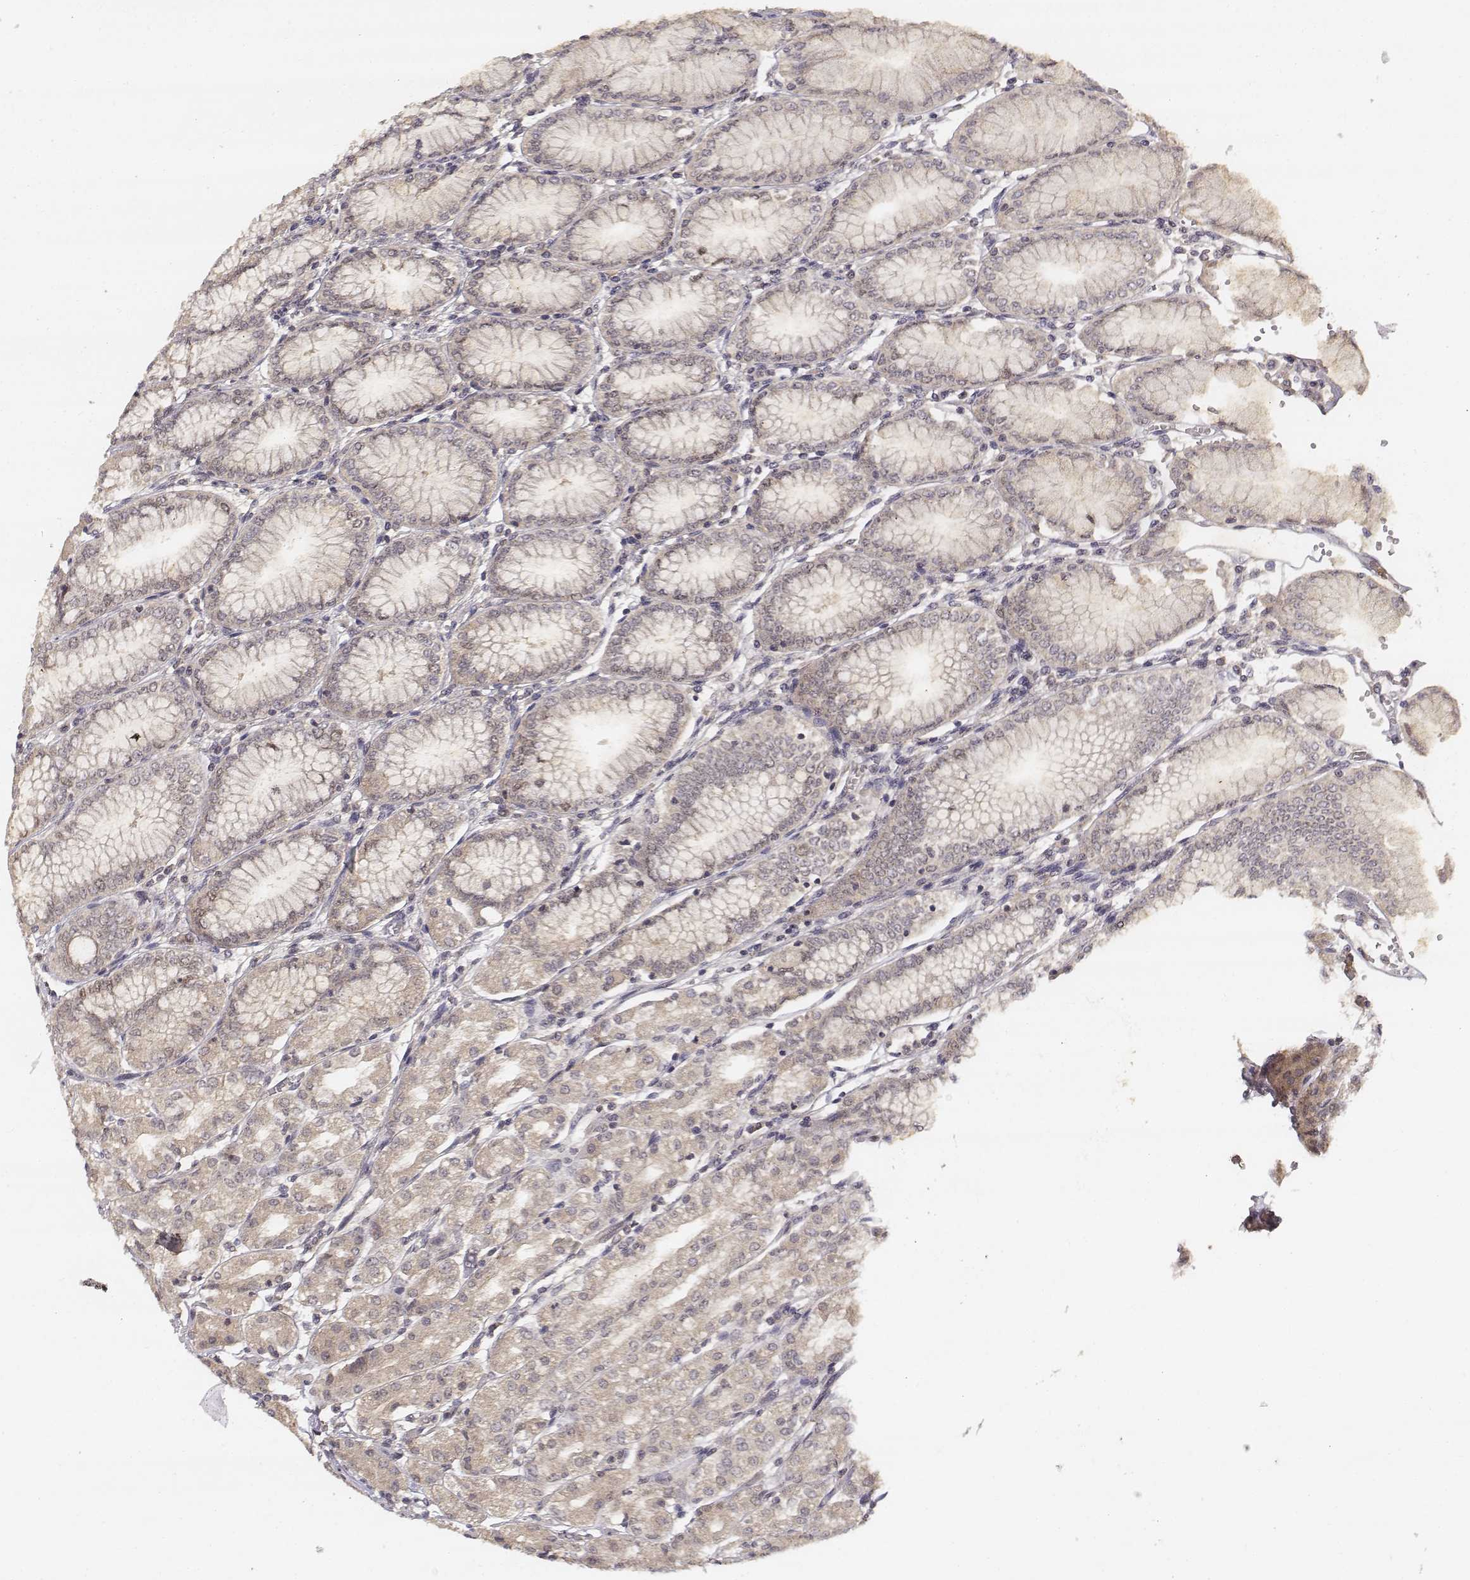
{"staining": {"intensity": "negative", "quantity": "none", "location": "none"}, "tissue": "stomach", "cell_type": "Glandular cells", "image_type": "normal", "snomed": [{"axis": "morphology", "description": "Normal tissue, NOS"}, {"axis": "topography", "description": "Skeletal muscle"}, {"axis": "topography", "description": "Stomach"}], "caption": "Immunohistochemistry (IHC) image of normal stomach: human stomach stained with DAB (3,3'-diaminobenzidine) shows no significant protein positivity in glandular cells. Brightfield microscopy of immunohistochemistry stained with DAB (3,3'-diaminobenzidine) (brown) and hematoxylin (blue), captured at high magnification.", "gene": "FANCD2", "patient": {"sex": "female", "age": 57}}